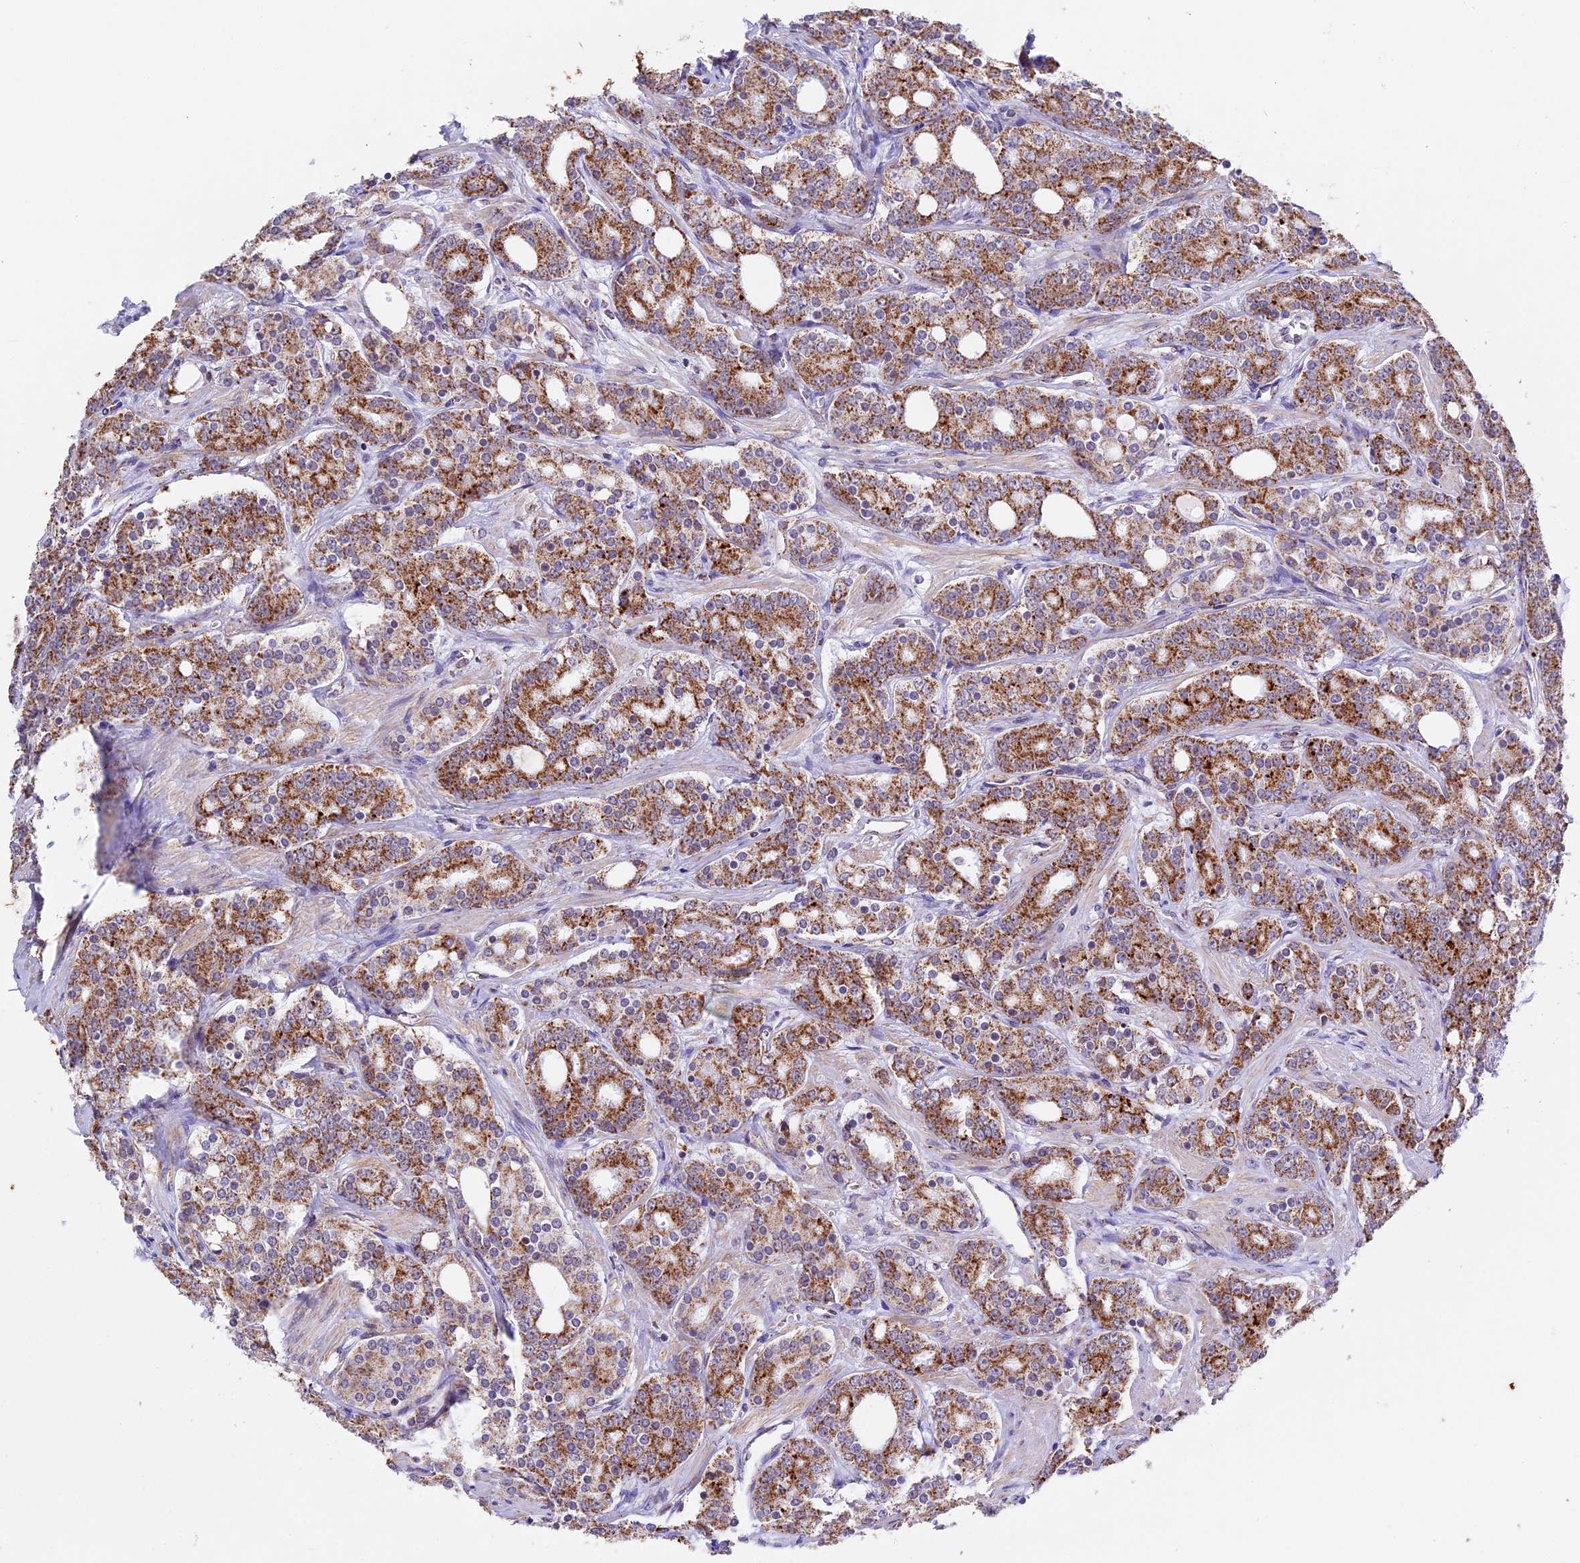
{"staining": {"intensity": "moderate", "quantity": ">75%", "location": "cytoplasmic/membranous"}, "tissue": "prostate cancer", "cell_type": "Tumor cells", "image_type": "cancer", "snomed": [{"axis": "morphology", "description": "Adenocarcinoma, High grade"}, {"axis": "topography", "description": "Prostate"}], "caption": "Adenocarcinoma (high-grade) (prostate) tissue displays moderate cytoplasmic/membranous staining in approximately >75% of tumor cells", "gene": "TFAM", "patient": {"sex": "male", "age": 62}}